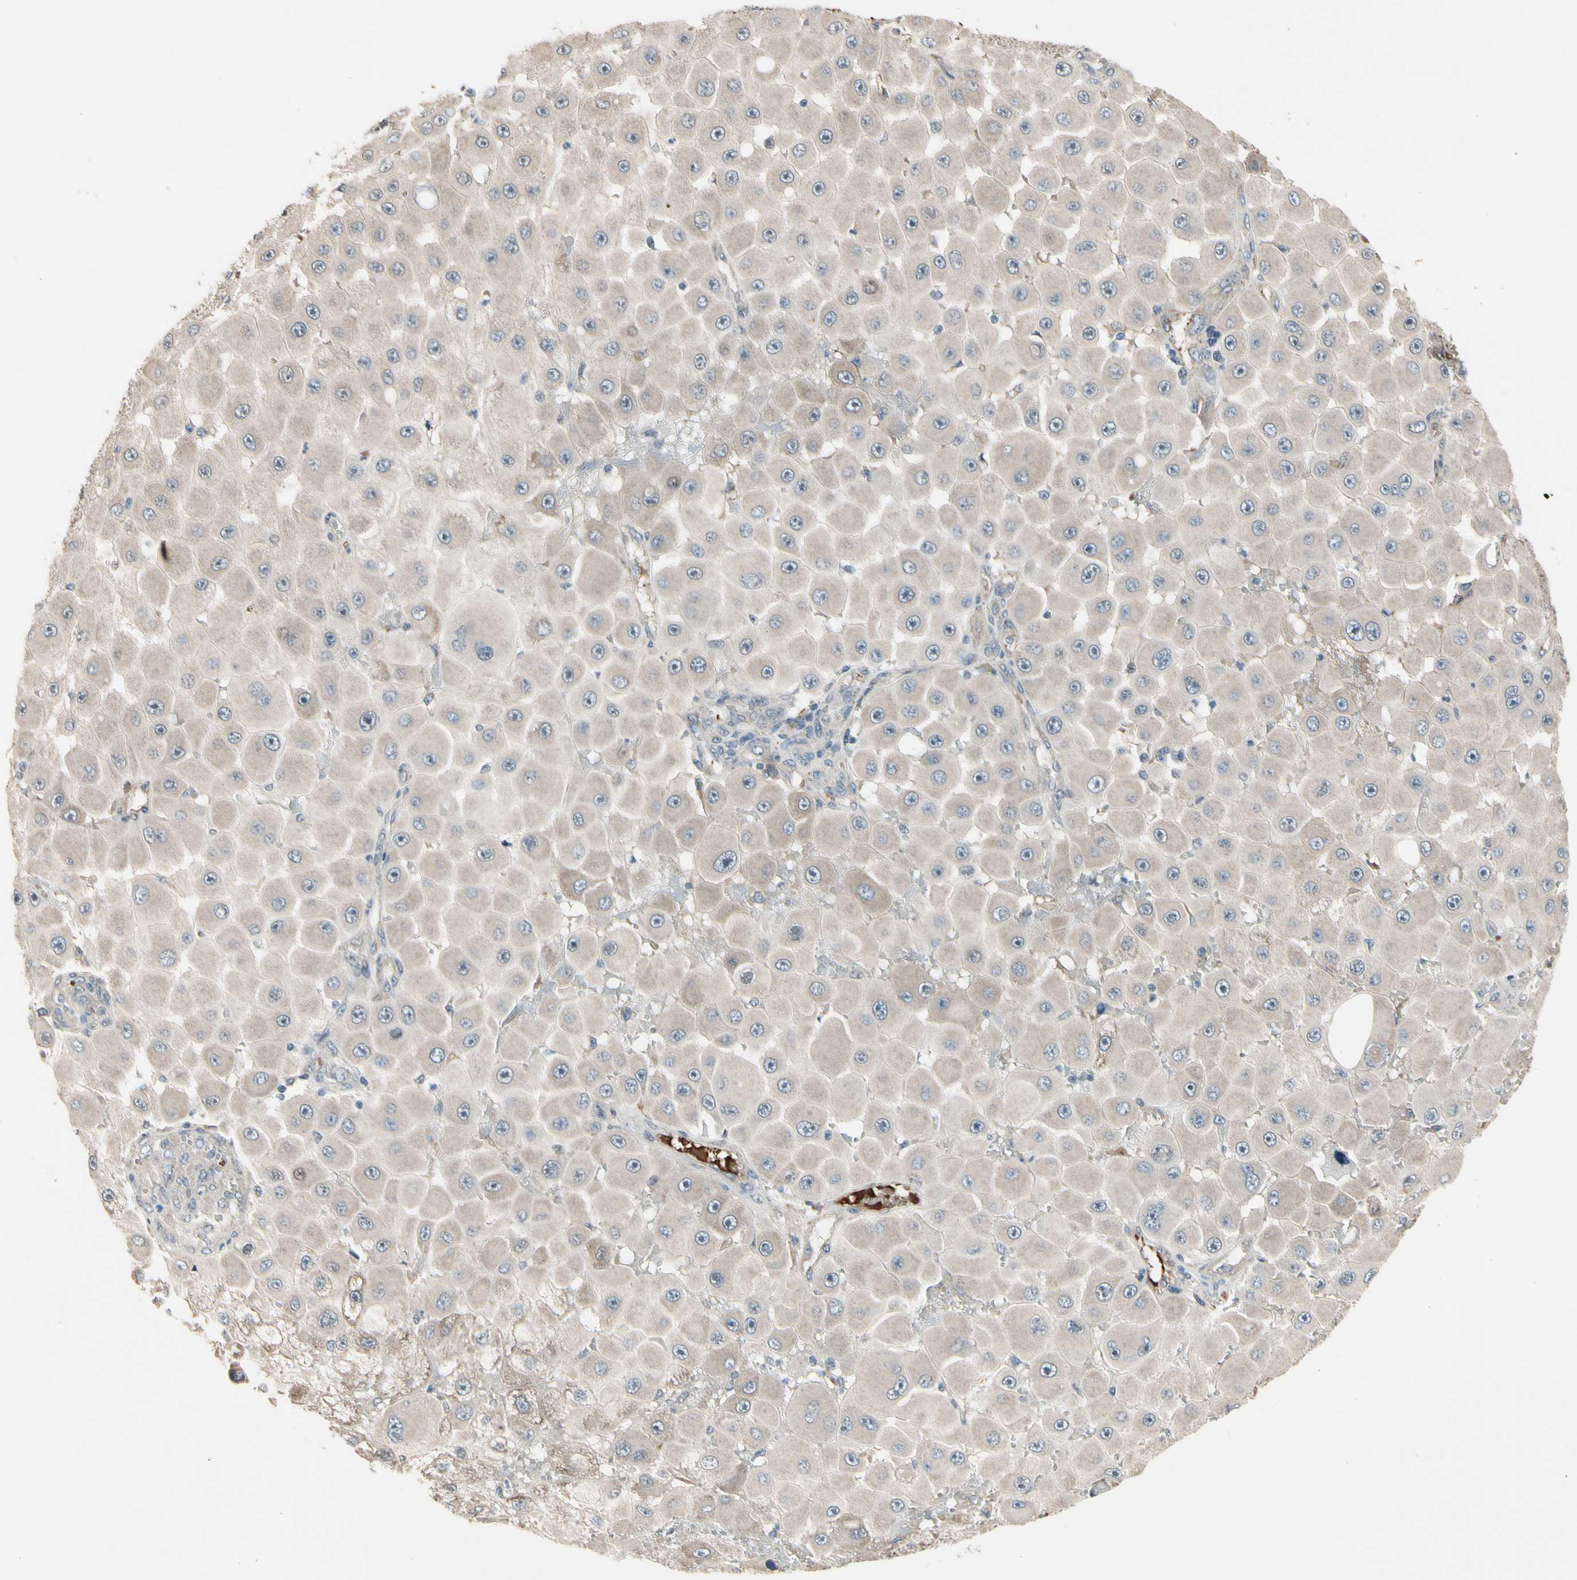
{"staining": {"intensity": "weak", "quantity": "25%-75%", "location": "cytoplasmic/membranous"}, "tissue": "melanoma", "cell_type": "Tumor cells", "image_type": "cancer", "snomed": [{"axis": "morphology", "description": "Malignant melanoma, NOS"}, {"axis": "topography", "description": "Skin"}], "caption": "Weak cytoplasmic/membranous expression for a protein is appreciated in about 25%-75% of tumor cells of malignant melanoma using immunohistochemistry.", "gene": "SNX29", "patient": {"sex": "female", "age": 81}}